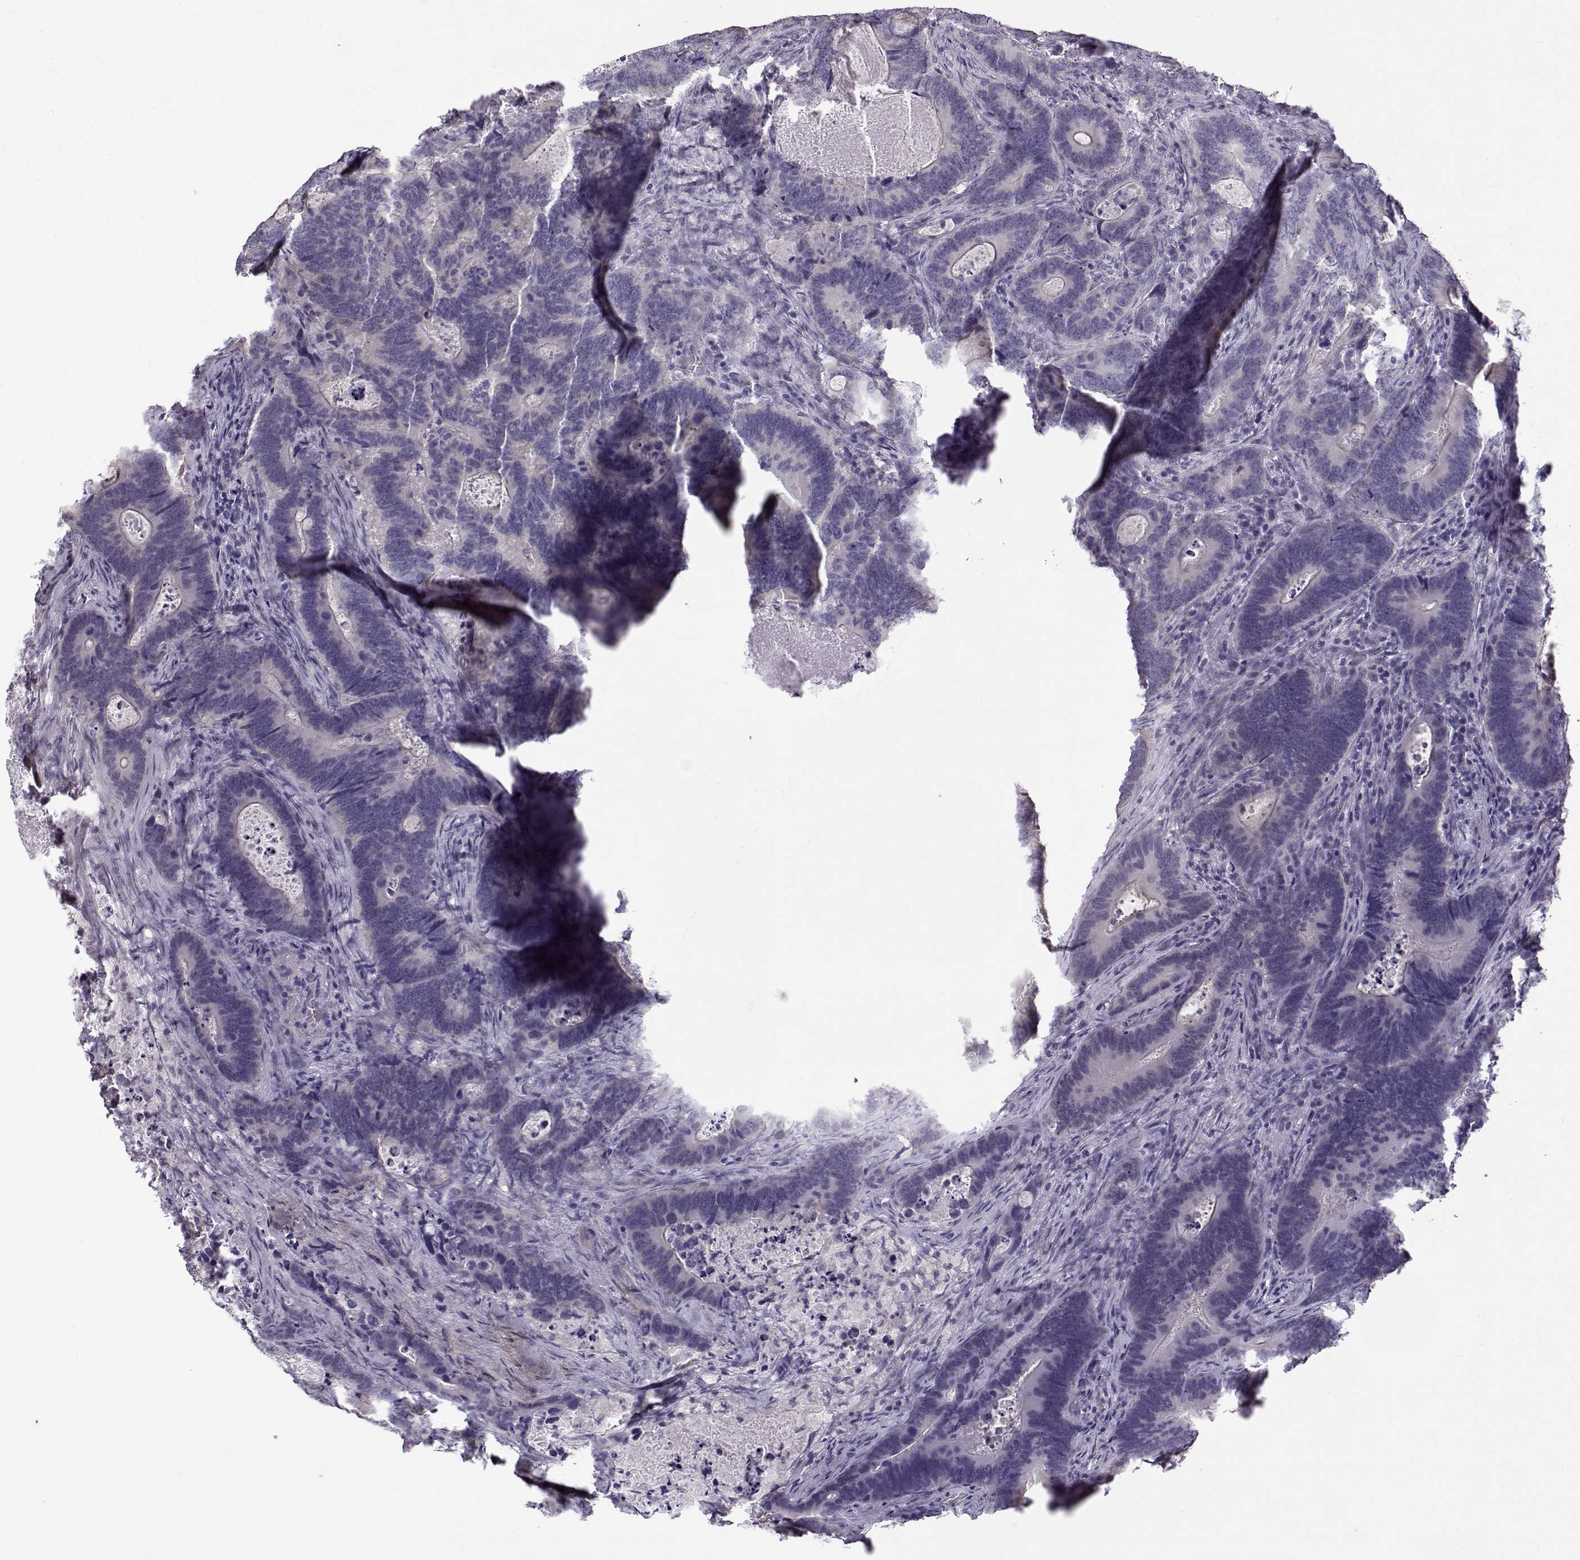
{"staining": {"intensity": "negative", "quantity": "none", "location": "none"}, "tissue": "colorectal cancer", "cell_type": "Tumor cells", "image_type": "cancer", "snomed": [{"axis": "morphology", "description": "Adenocarcinoma, NOS"}, {"axis": "topography", "description": "Colon"}], "caption": "DAB immunohistochemical staining of colorectal cancer (adenocarcinoma) displays no significant staining in tumor cells.", "gene": "TEX55", "patient": {"sex": "female", "age": 82}}